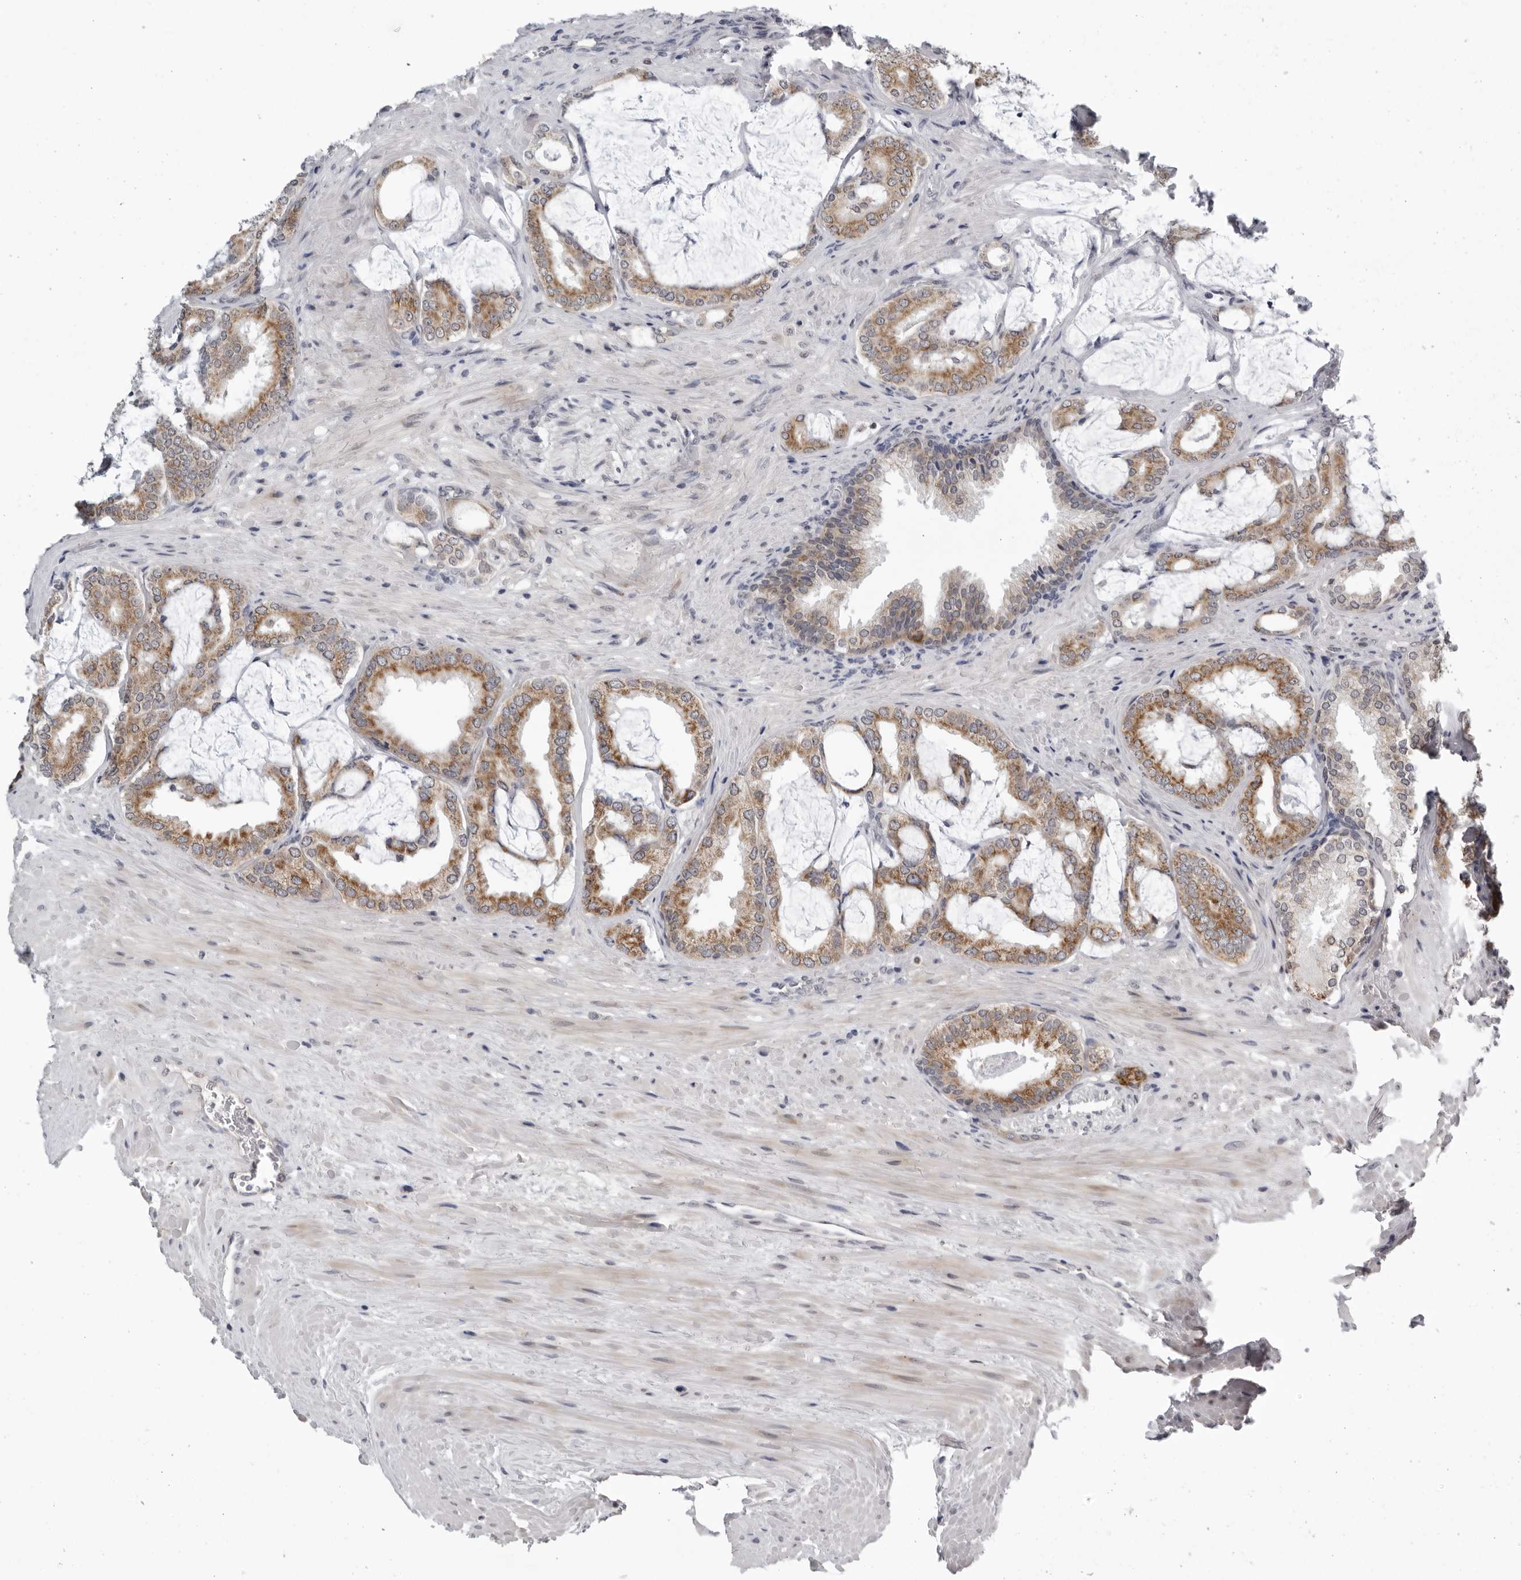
{"staining": {"intensity": "moderate", "quantity": ">75%", "location": "cytoplasmic/membranous"}, "tissue": "prostate cancer", "cell_type": "Tumor cells", "image_type": "cancer", "snomed": [{"axis": "morphology", "description": "Adenocarcinoma, Low grade"}, {"axis": "topography", "description": "Prostate"}], "caption": "This photomicrograph exhibits IHC staining of human prostate cancer, with medium moderate cytoplasmic/membranous positivity in about >75% of tumor cells.", "gene": "CPT2", "patient": {"sex": "male", "age": 71}}